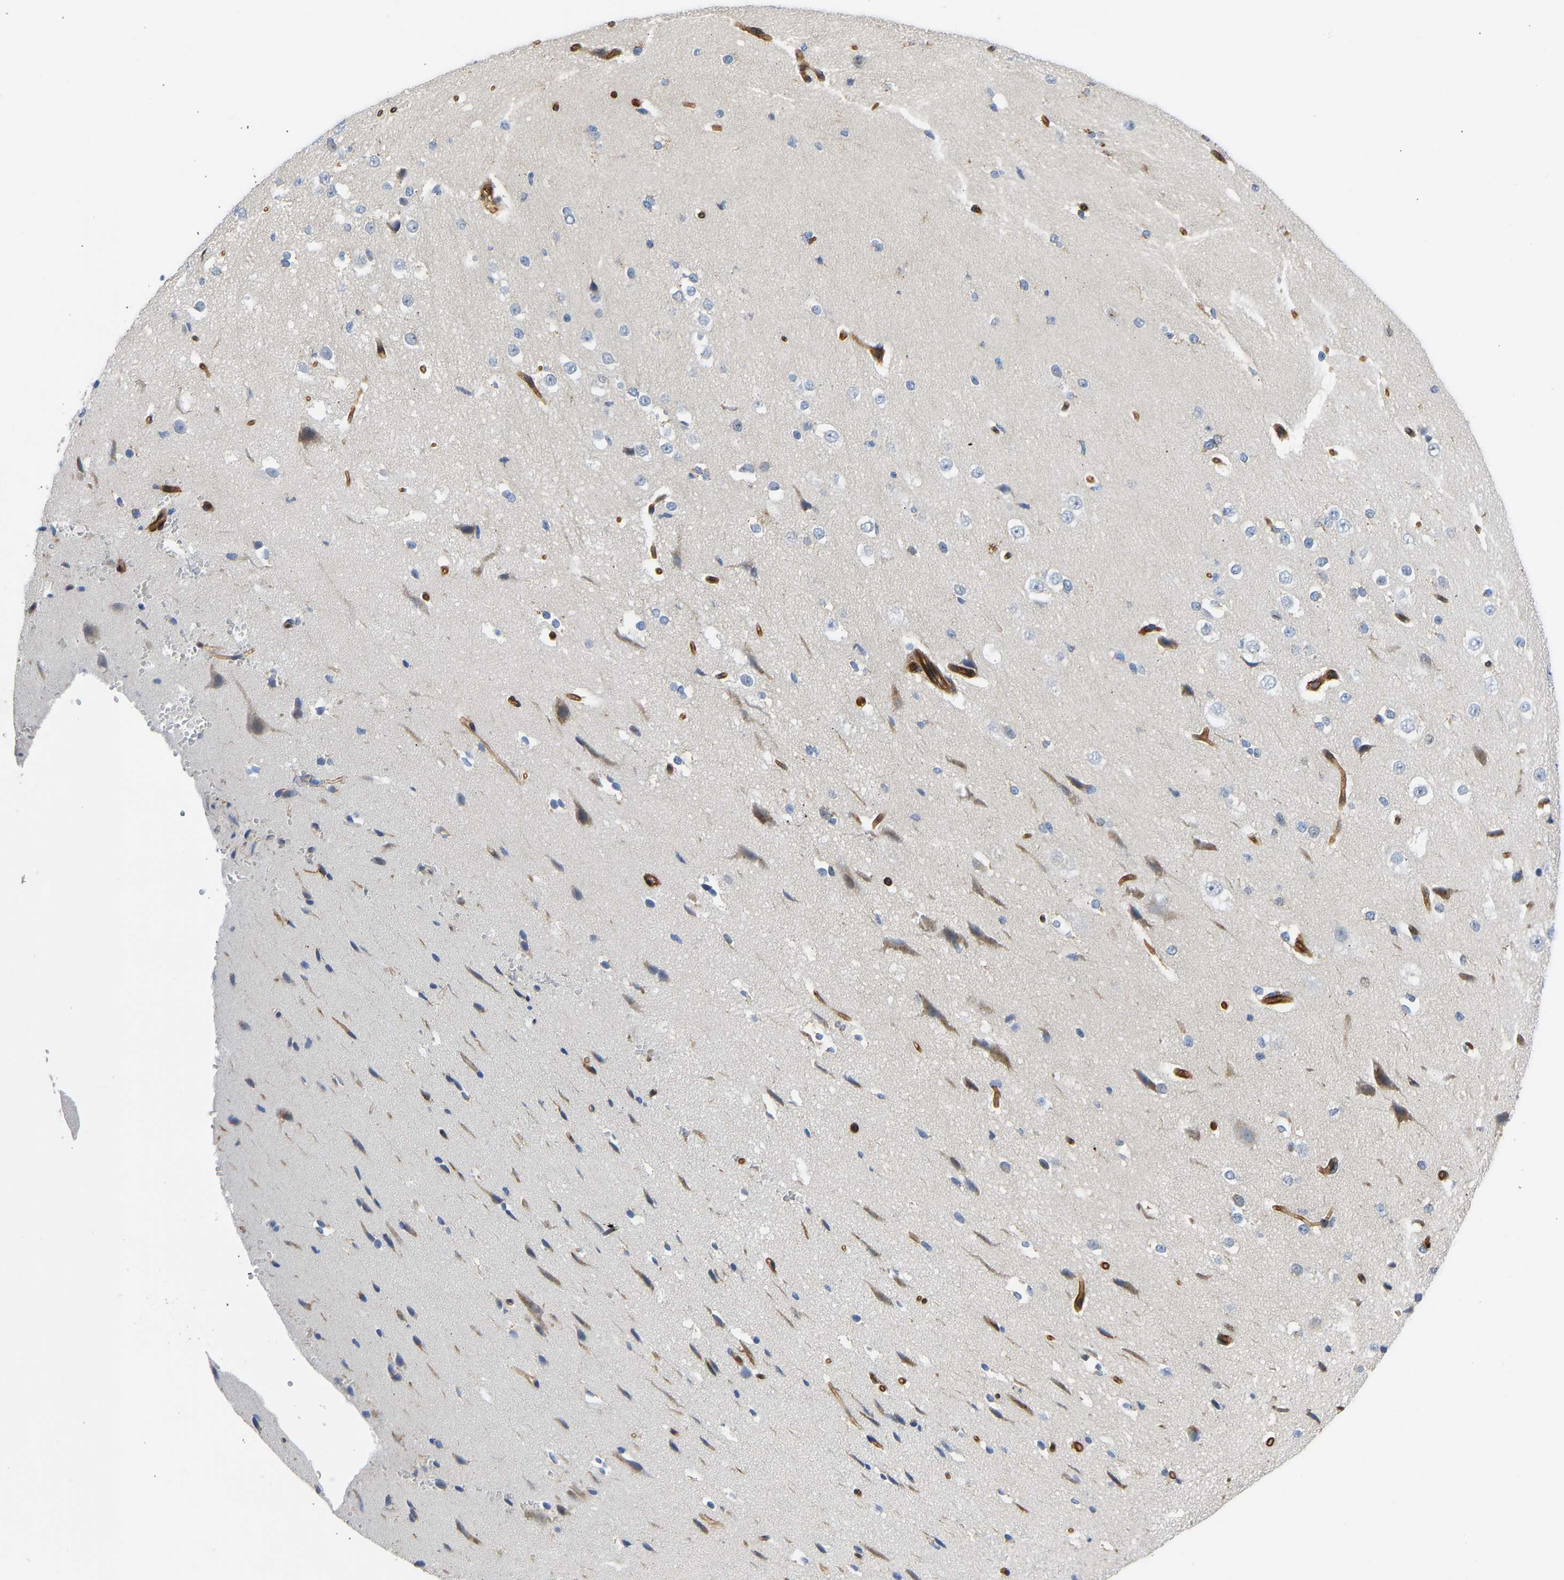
{"staining": {"intensity": "moderate", "quantity": ">75%", "location": "cytoplasmic/membranous"}, "tissue": "cerebral cortex", "cell_type": "Endothelial cells", "image_type": "normal", "snomed": [{"axis": "morphology", "description": "Normal tissue, NOS"}, {"axis": "morphology", "description": "Developmental malformation"}, {"axis": "topography", "description": "Cerebral cortex"}], "caption": "A high-resolution image shows IHC staining of normal cerebral cortex, which displays moderate cytoplasmic/membranous expression in about >75% of endothelial cells.", "gene": "MYO1C", "patient": {"sex": "female", "age": 30}}